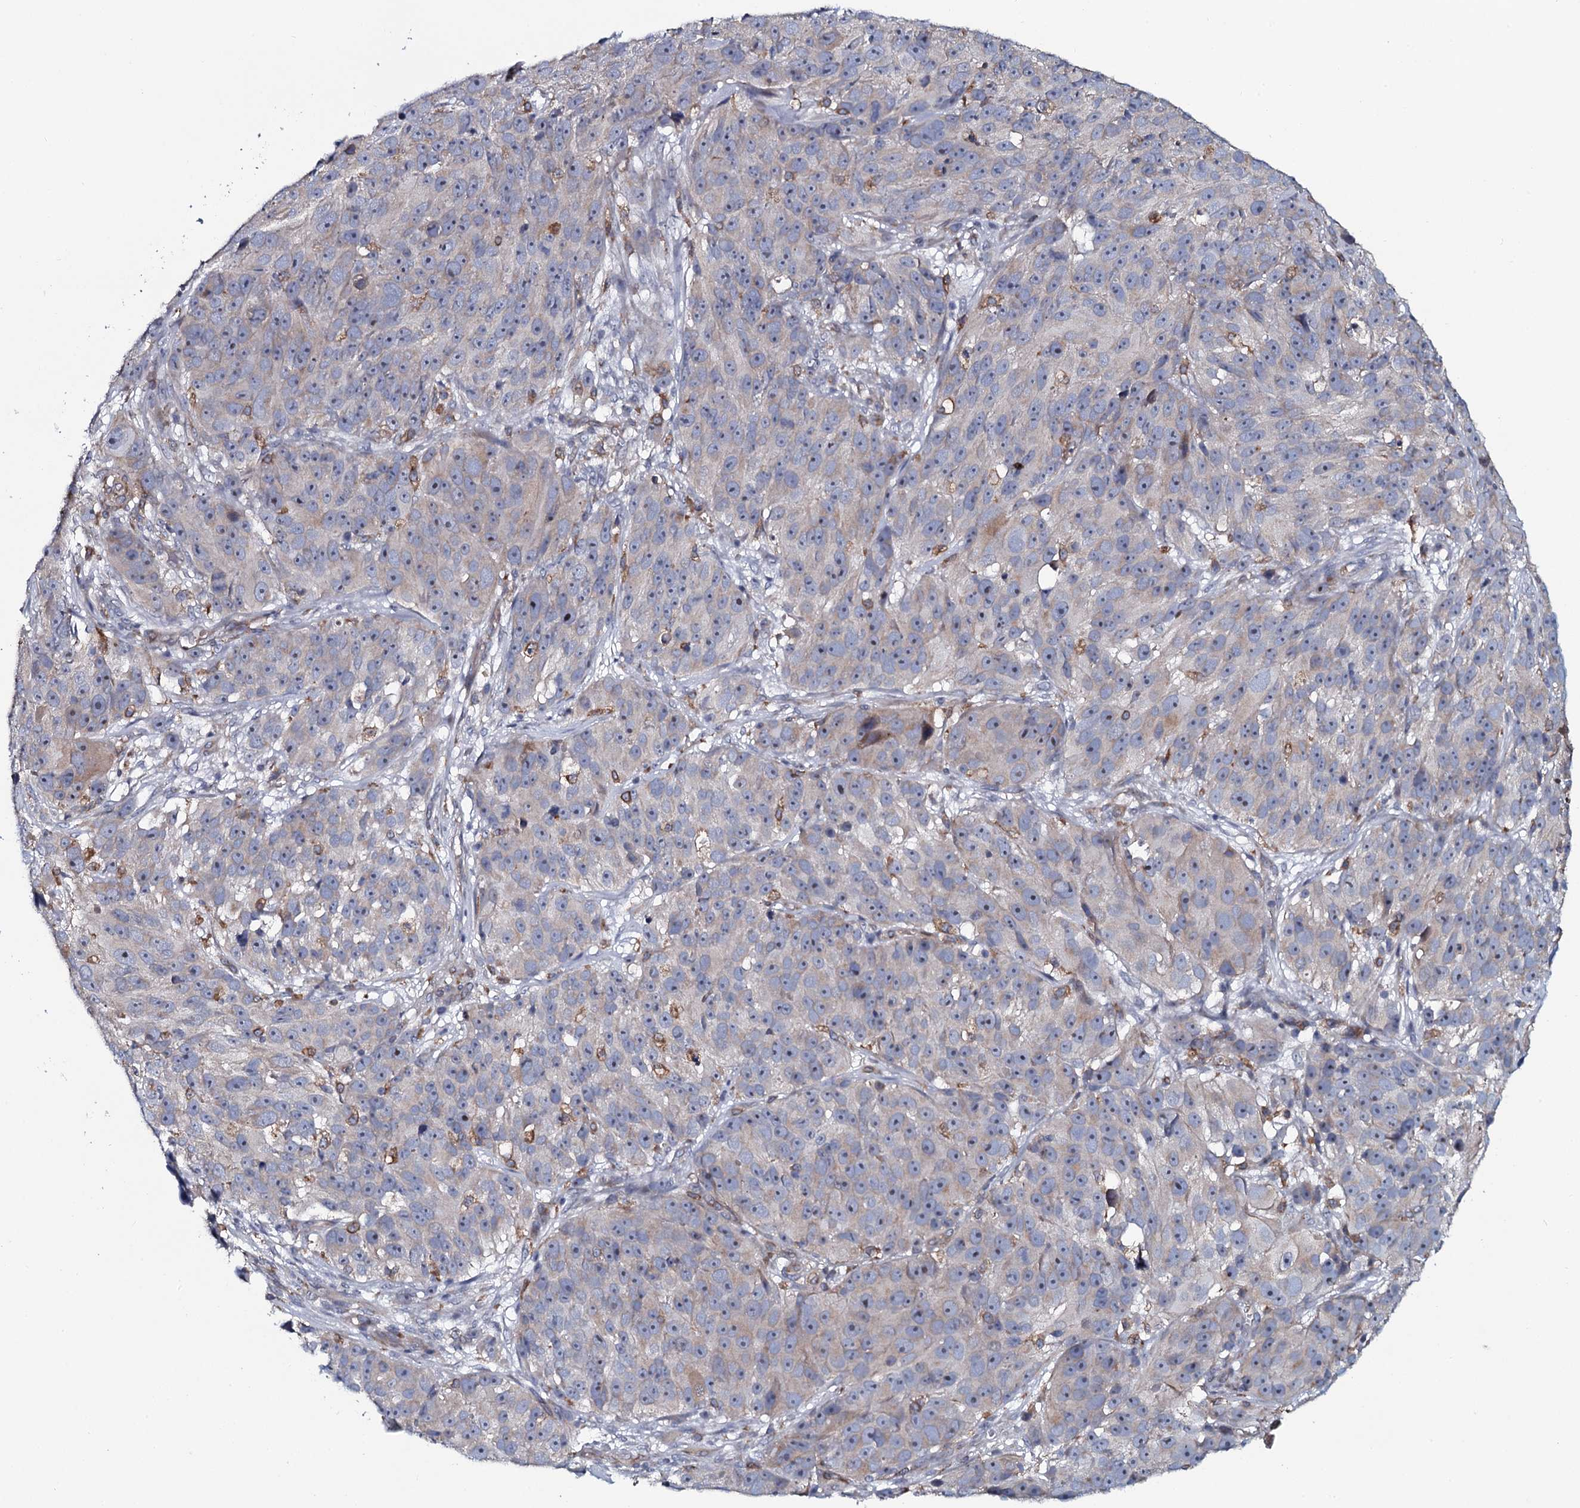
{"staining": {"intensity": "negative", "quantity": "none", "location": "none"}, "tissue": "melanoma", "cell_type": "Tumor cells", "image_type": "cancer", "snomed": [{"axis": "morphology", "description": "Malignant melanoma, NOS"}, {"axis": "topography", "description": "Skin"}], "caption": "A histopathology image of malignant melanoma stained for a protein shows no brown staining in tumor cells.", "gene": "TMEM151A", "patient": {"sex": "male", "age": 84}}